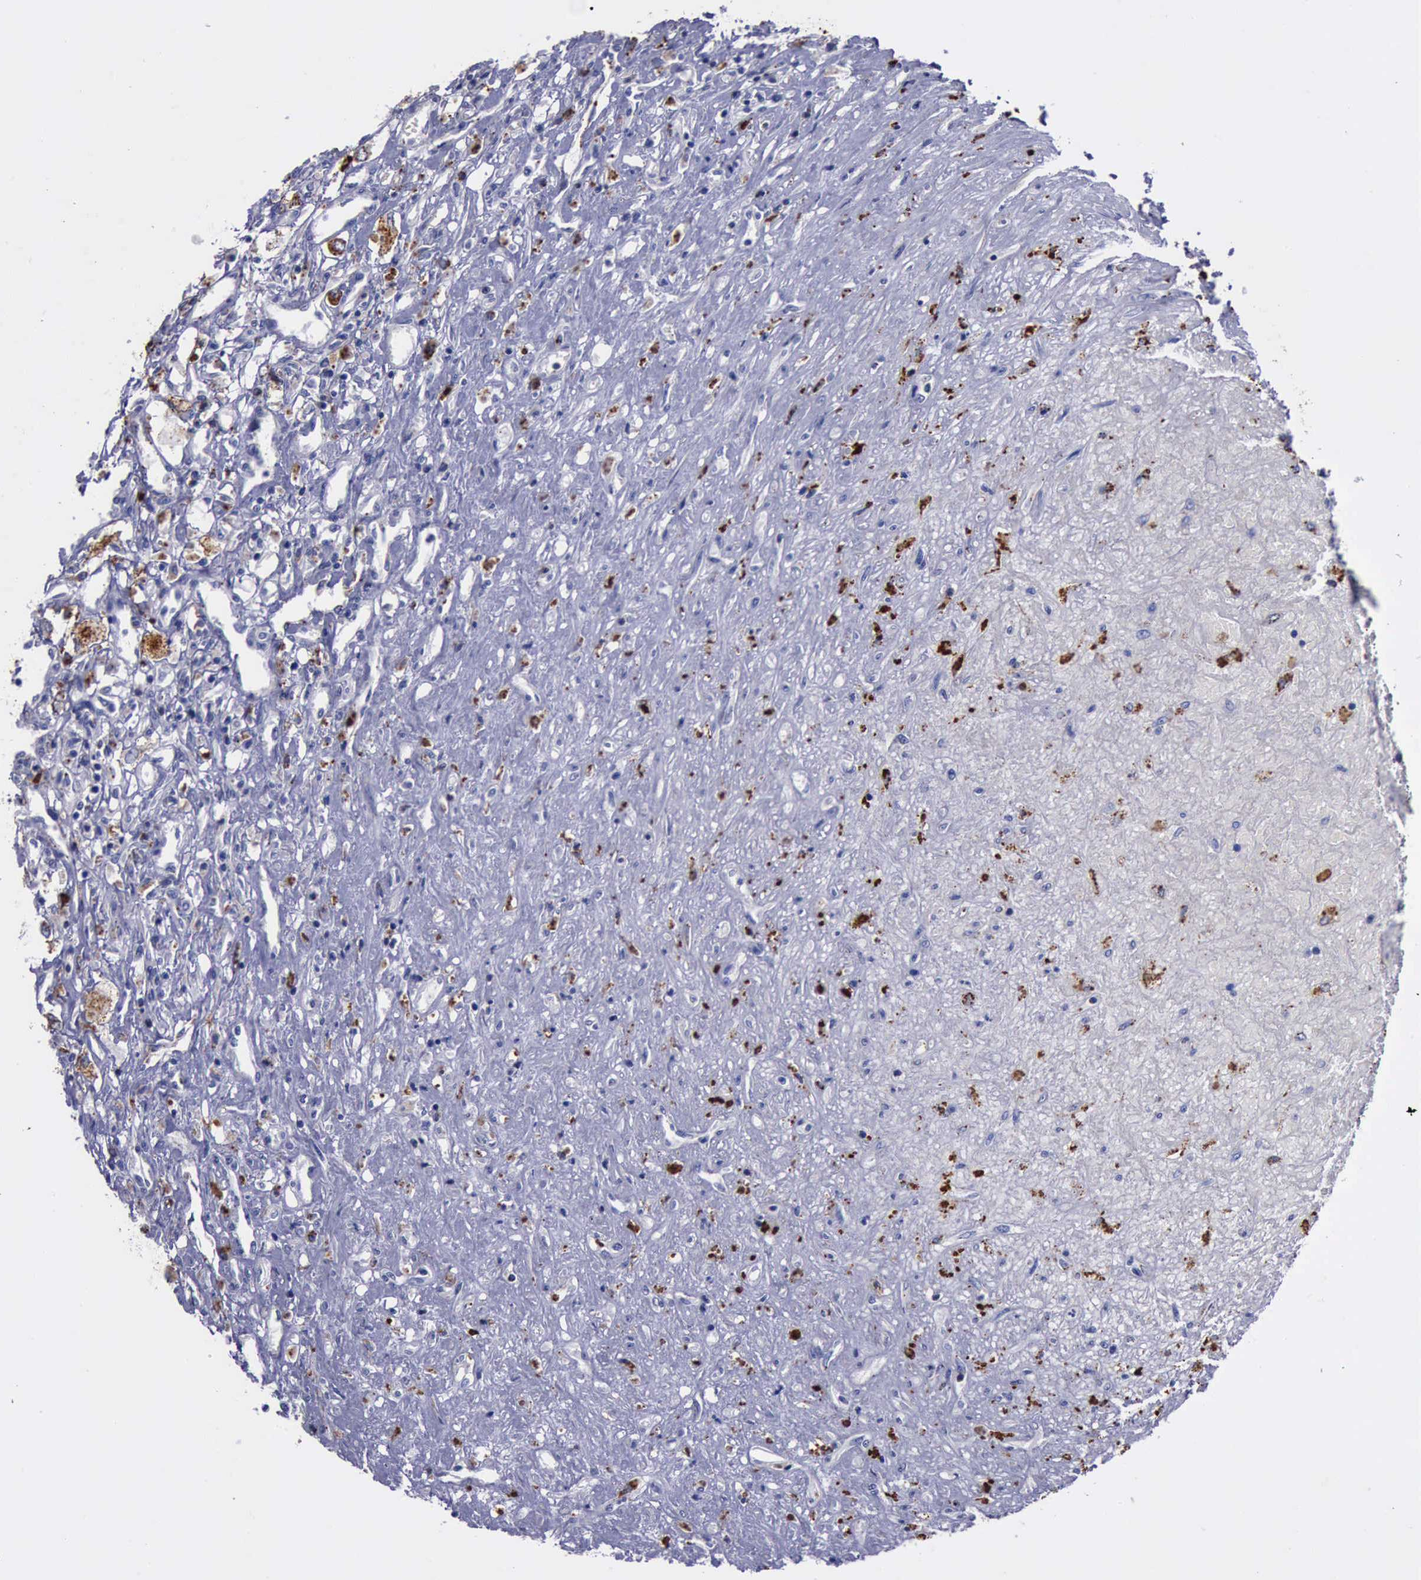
{"staining": {"intensity": "moderate", "quantity": ">75%", "location": "cytoplasmic/membranous"}, "tissue": "renal cancer", "cell_type": "Tumor cells", "image_type": "cancer", "snomed": [{"axis": "morphology", "description": "Adenocarcinoma, NOS"}, {"axis": "topography", "description": "Kidney"}], "caption": "The immunohistochemical stain highlights moderate cytoplasmic/membranous positivity in tumor cells of renal adenocarcinoma tissue.", "gene": "CTSD", "patient": {"sex": "male", "age": 57}}